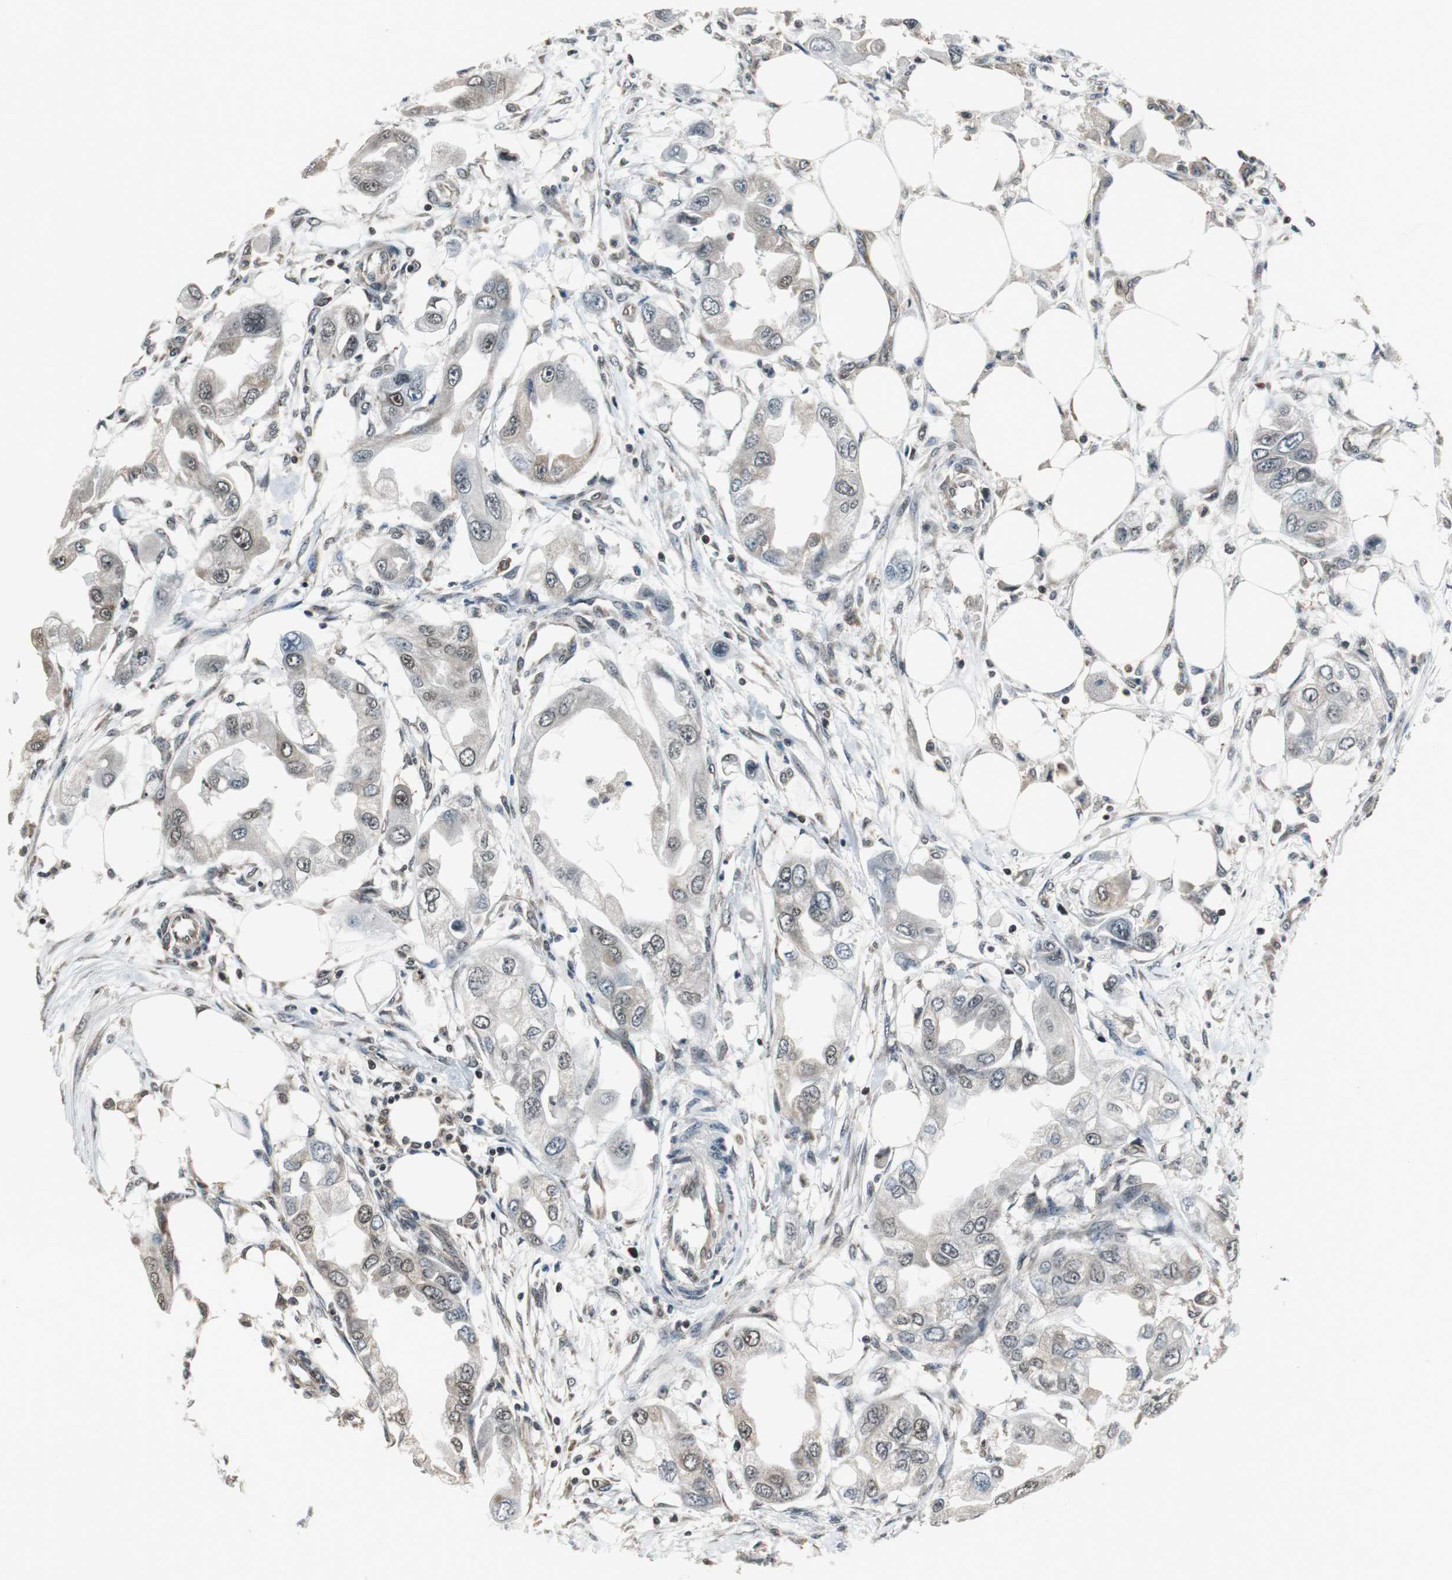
{"staining": {"intensity": "moderate", "quantity": ">75%", "location": "nuclear"}, "tissue": "endometrial cancer", "cell_type": "Tumor cells", "image_type": "cancer", "snomed": [{"axis": "morphology", "description": "Adenocarcinoma, NOS"}, {"axis": "topography", "description": "Endometrium"}], "caption": "Endometrial cancer was stained to show a protein in brown. There is medium levels of moderate nuclear expression in approximately >75% of tumor cells.", "gene": "REST", "patient": {"sex": "female", "age": 67}}